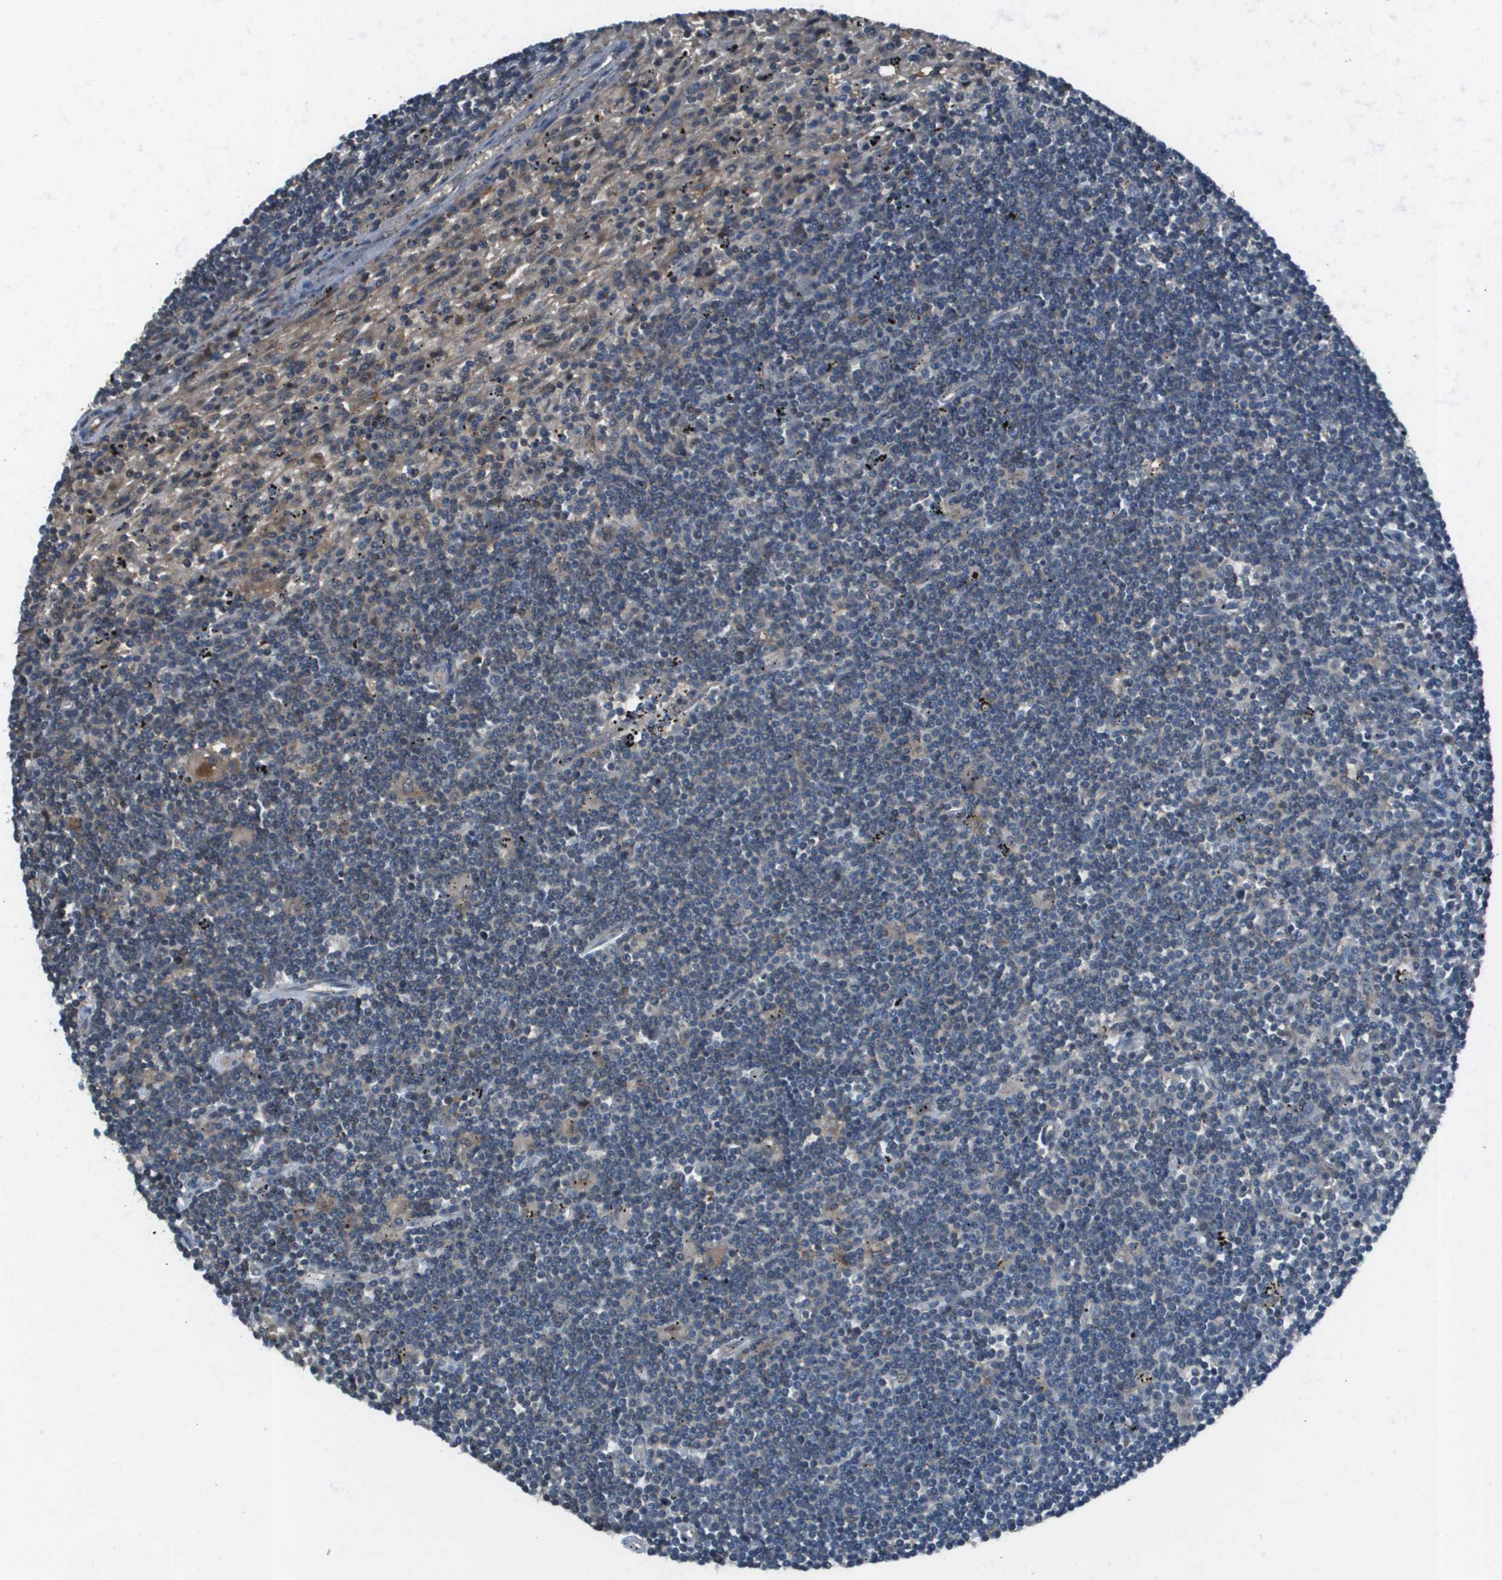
{"staining": {"intensity": "weak", "quantity": "<25%", "location": "cytoplasmic/membranous"}, "tissue": "lymphoma", "cell_type": "Tumor cells", "image_type": "cancer", "snomed": [{"axis": "morphology", "description": "Malignant lymphoma, non-Hodgkin's type, Low grade"}, {"axis": "topography", "description": "Spleen"}], "caption": "Tumor cells are negative for protein expression in human low-grade malignant lymphoma, non-Hodgkin's type. Nuclei are stained in blue.", "gene": "CAMK4", "patient": {"sex": "male", "age": 76}}